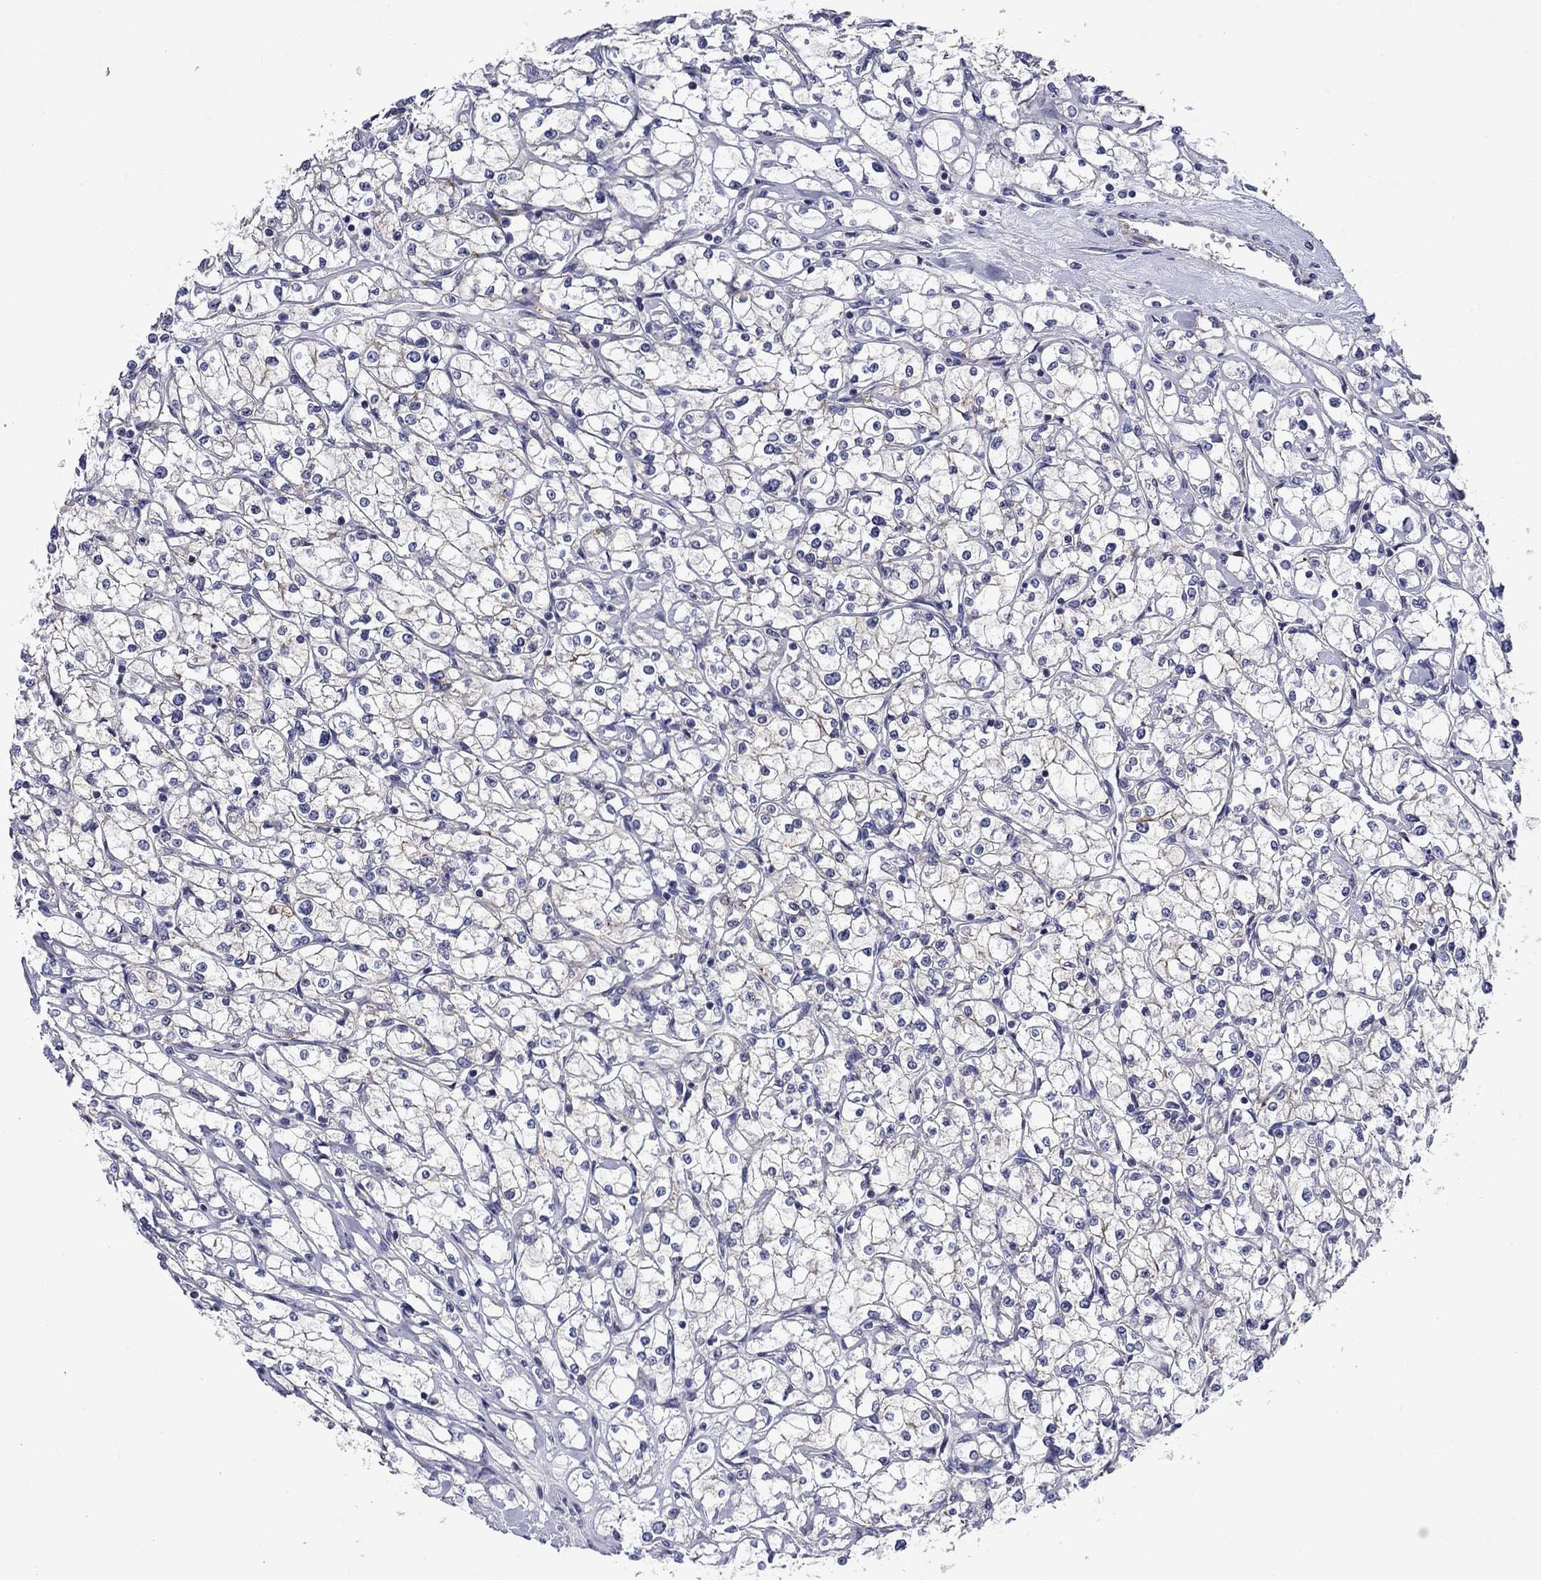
{"staining": {"intensity": "weak", "quantity": "<25%", "location": "cytoplasmic/membranous"}, "tissue": "renal cancer", "cell_type": "Tumor cells", "image_type": "cancer", "snomed": [{"axis": "morphology", "description": "Adenocarcinoma, NOS"}, {"axis": "topography", "description": "Kidney"}], "caption": "Histopathology image shows no significant protein expression in tumor cells of renal cancer.", "gene": "LMO7", "patient": {"sex": "male", "age": 67}}